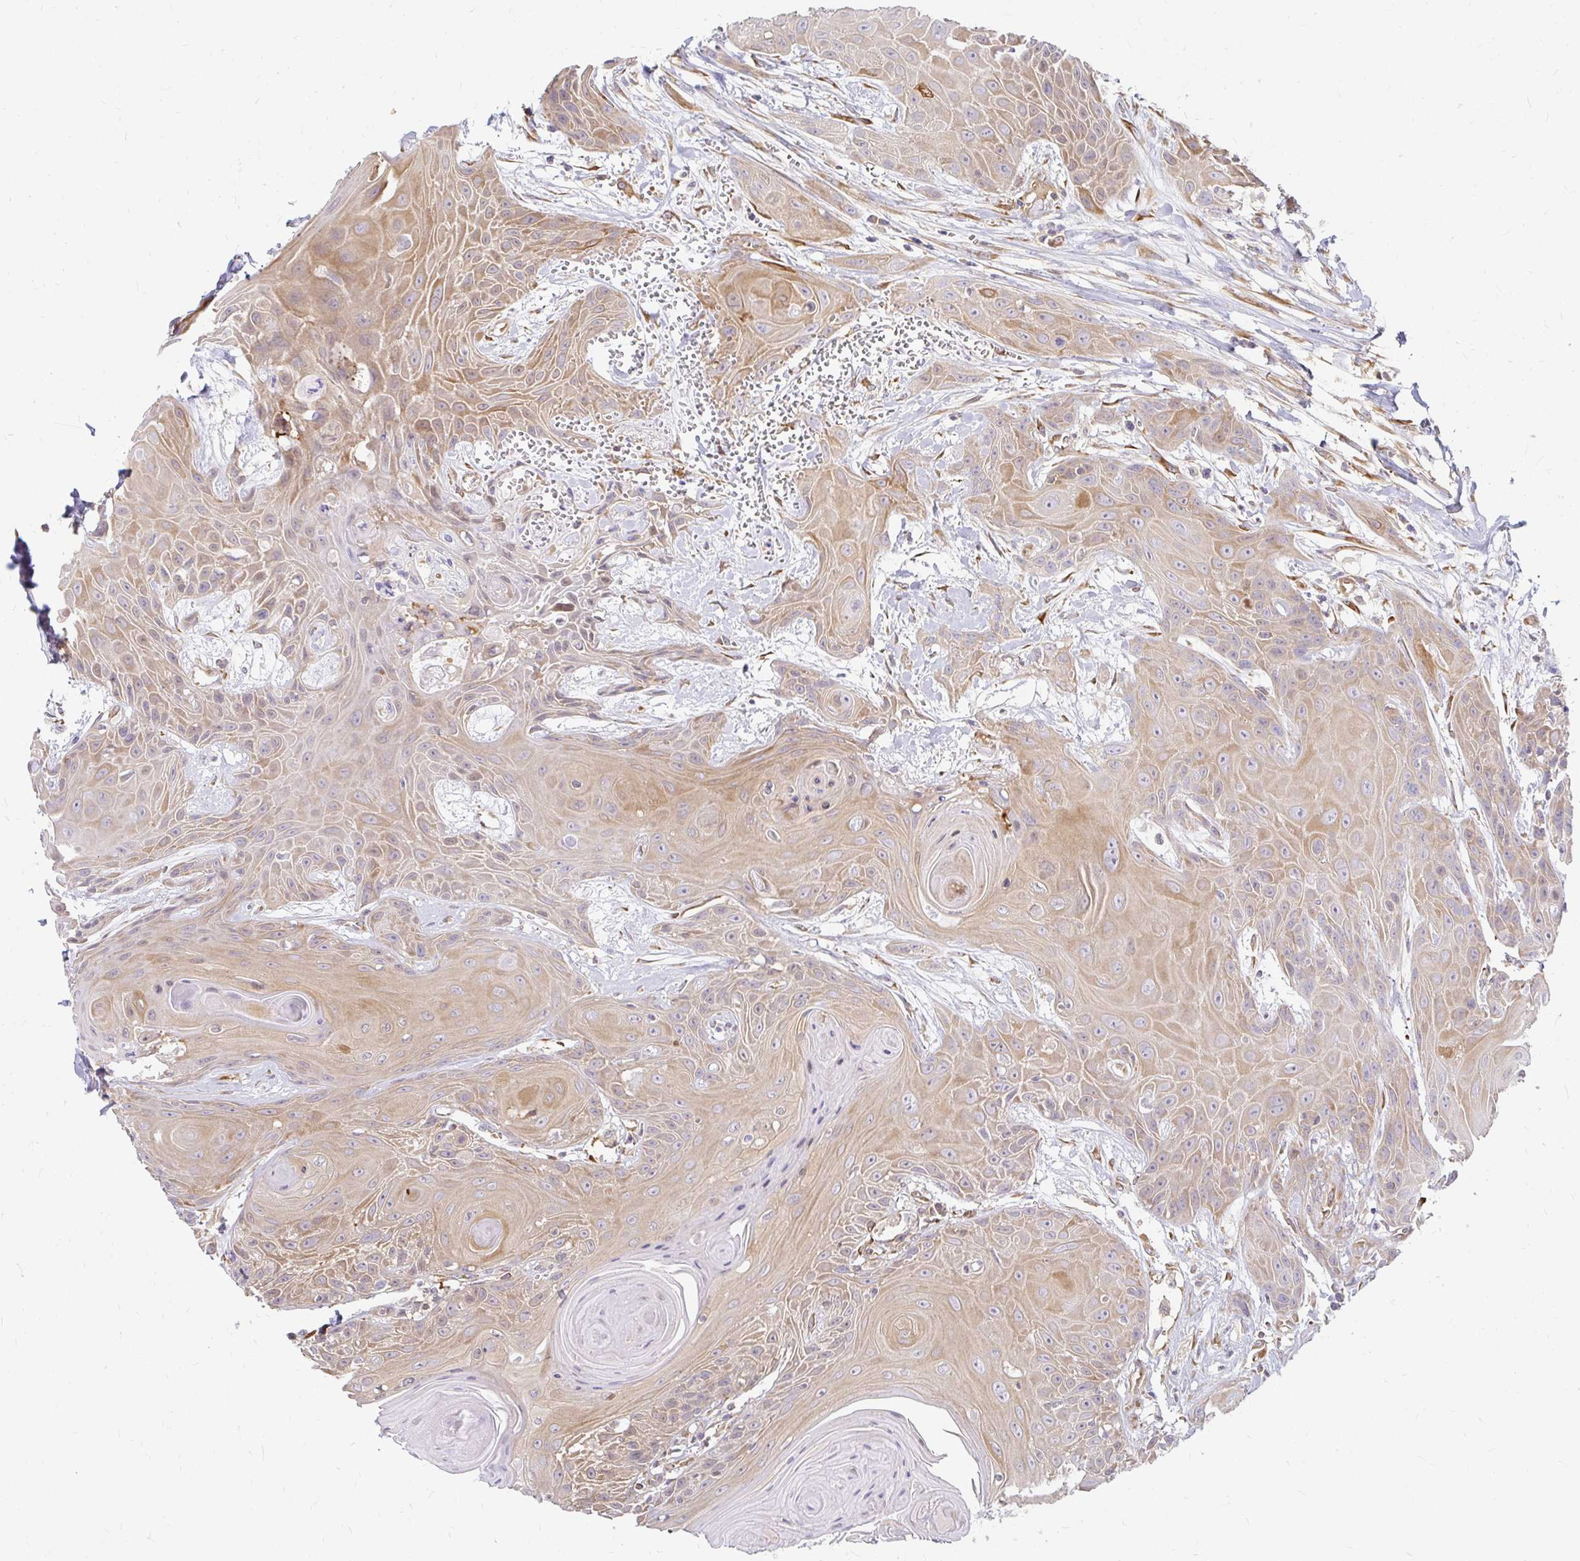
{"staining": {"intensity": "weak", "quantity": ">75%", "location": "cytoplasmic/membranous"}, "tissue": "head and neck cancer", "cell_type": "Tumor cells", "image_type": "cancer", "snomed": [{"axis": "morphology", "description": "Squamous cell carcinoma, NOS"}, {"axis": "topography", "description": "Head-Neck"}], "caption": "There is low levels of weak cytoplasmic/membranous positivity in tumor cells of head and neck cancer, as demonstrated by immunohistochemical staining (brown color).", "gene": "CAST", "patient": {"sex": "female", "age": 73}}